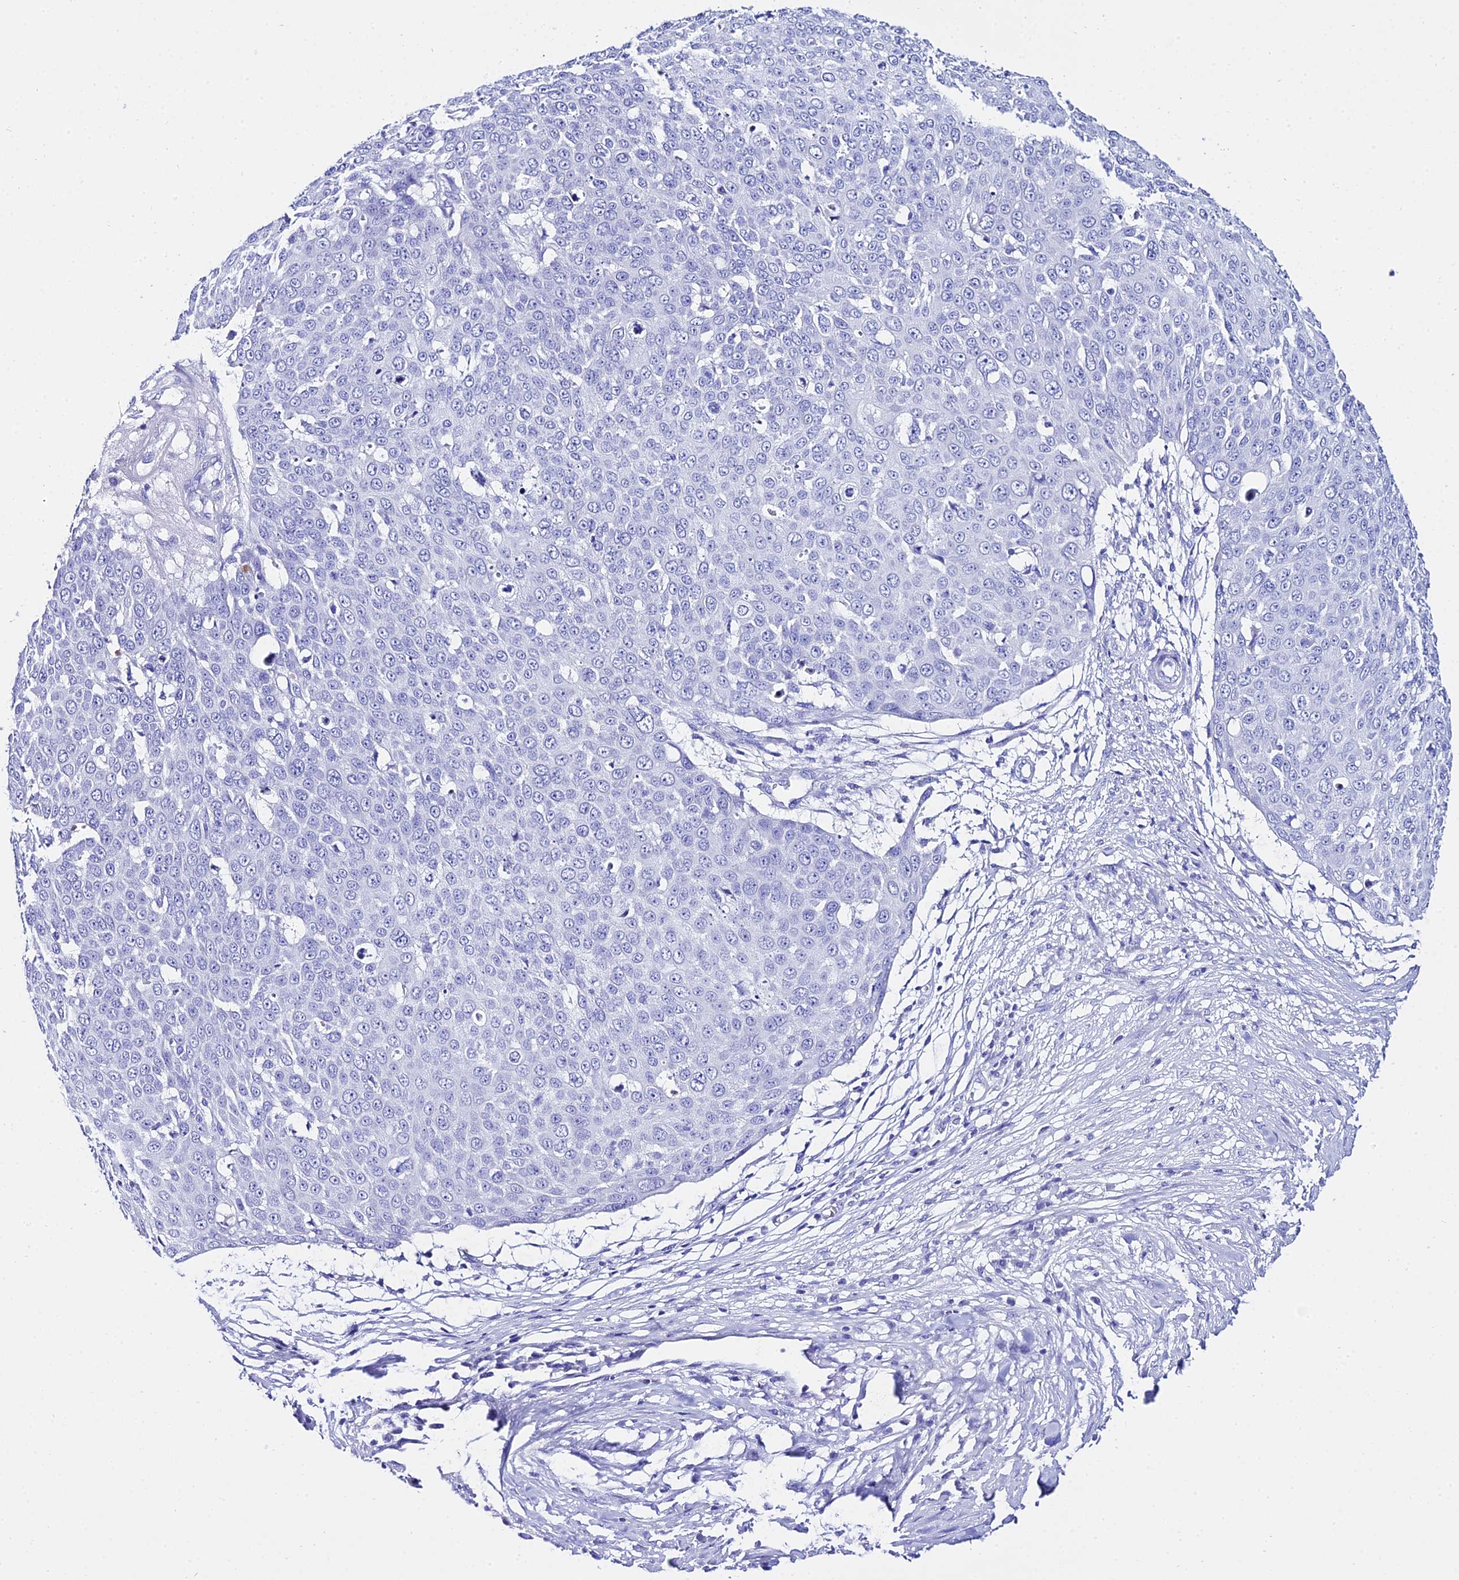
{"staining": {"intensity": "negative", "quantity": "none", "location": "none"}, "tissue": "skin cancer", "cell_type": "Tumor cells", "image_type": "cancer", "snomed": [{"axis": "morphology", "description": "Squamous cell carcinoma, NOS"}, {"axis": "topography", "description": "Skin"}], "caption": "Immunohistochemistry image of neoplastic tissue: human skin cancer stained with DAB reveals no significant protein staining in tumor cells.", "gene": "TRMT44", "patient": {"sex": "male", "age": 71}}